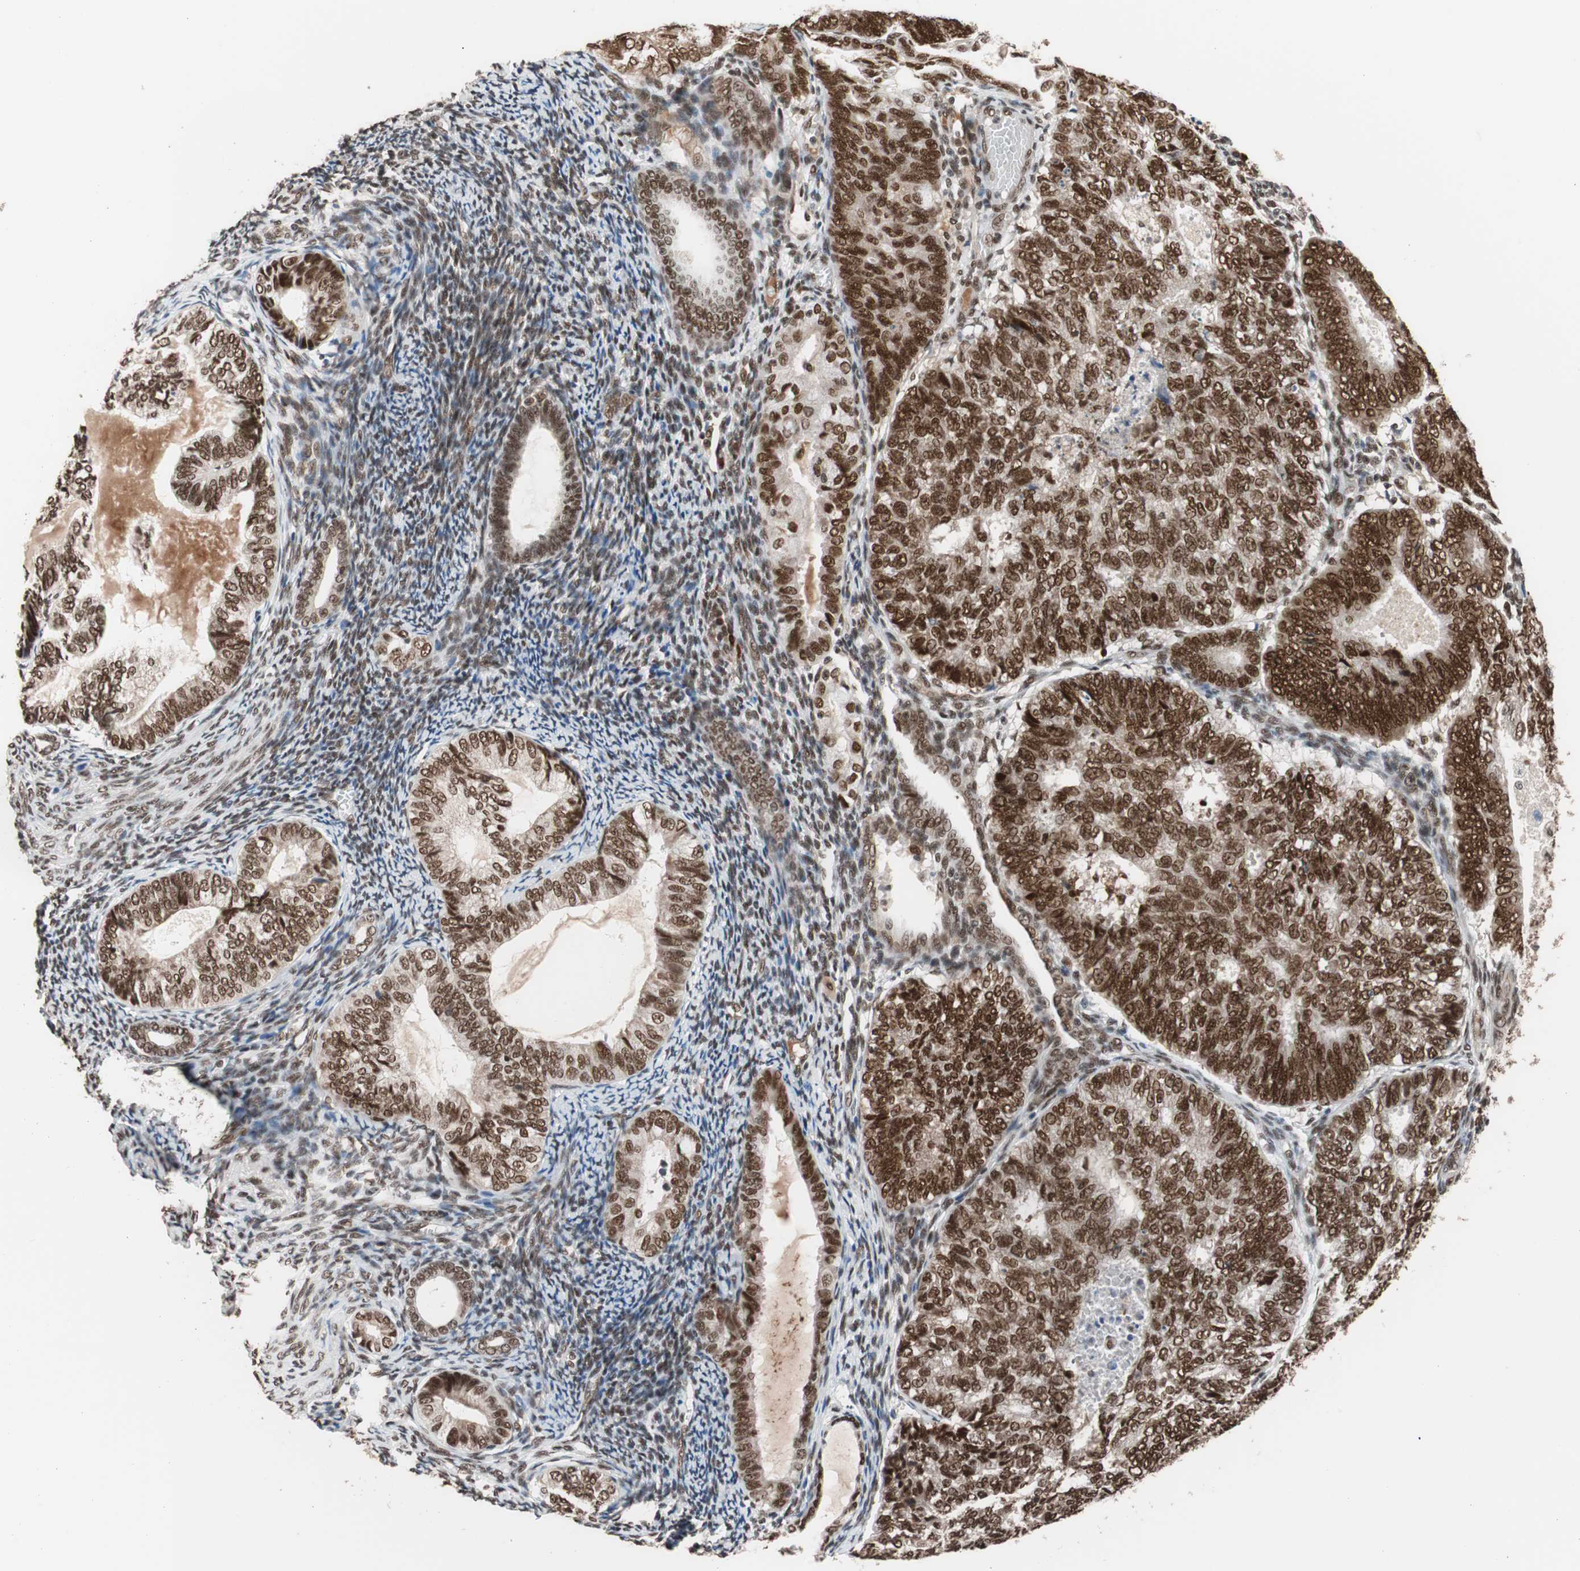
{"staining": {"intensity": "strong", "quantity": ">75%", "location": "nuclear"}, "tissue": "endometrial cancer", "cell_type": "Tumor cells", "image_type": "cancer", "snomed": [{"axis": "morphology", "description": "Adenocarcinoma, NOS"}, {"axis": "topography", "description": "Uterus"}], "caption": "Endometrial cancer stained for a protein (brown) displays strong nuclear positive positivity in approximately >75% of tumor cells.", "gene": "CHAMP1", "patient": {"sex": "female", "age": 60}}